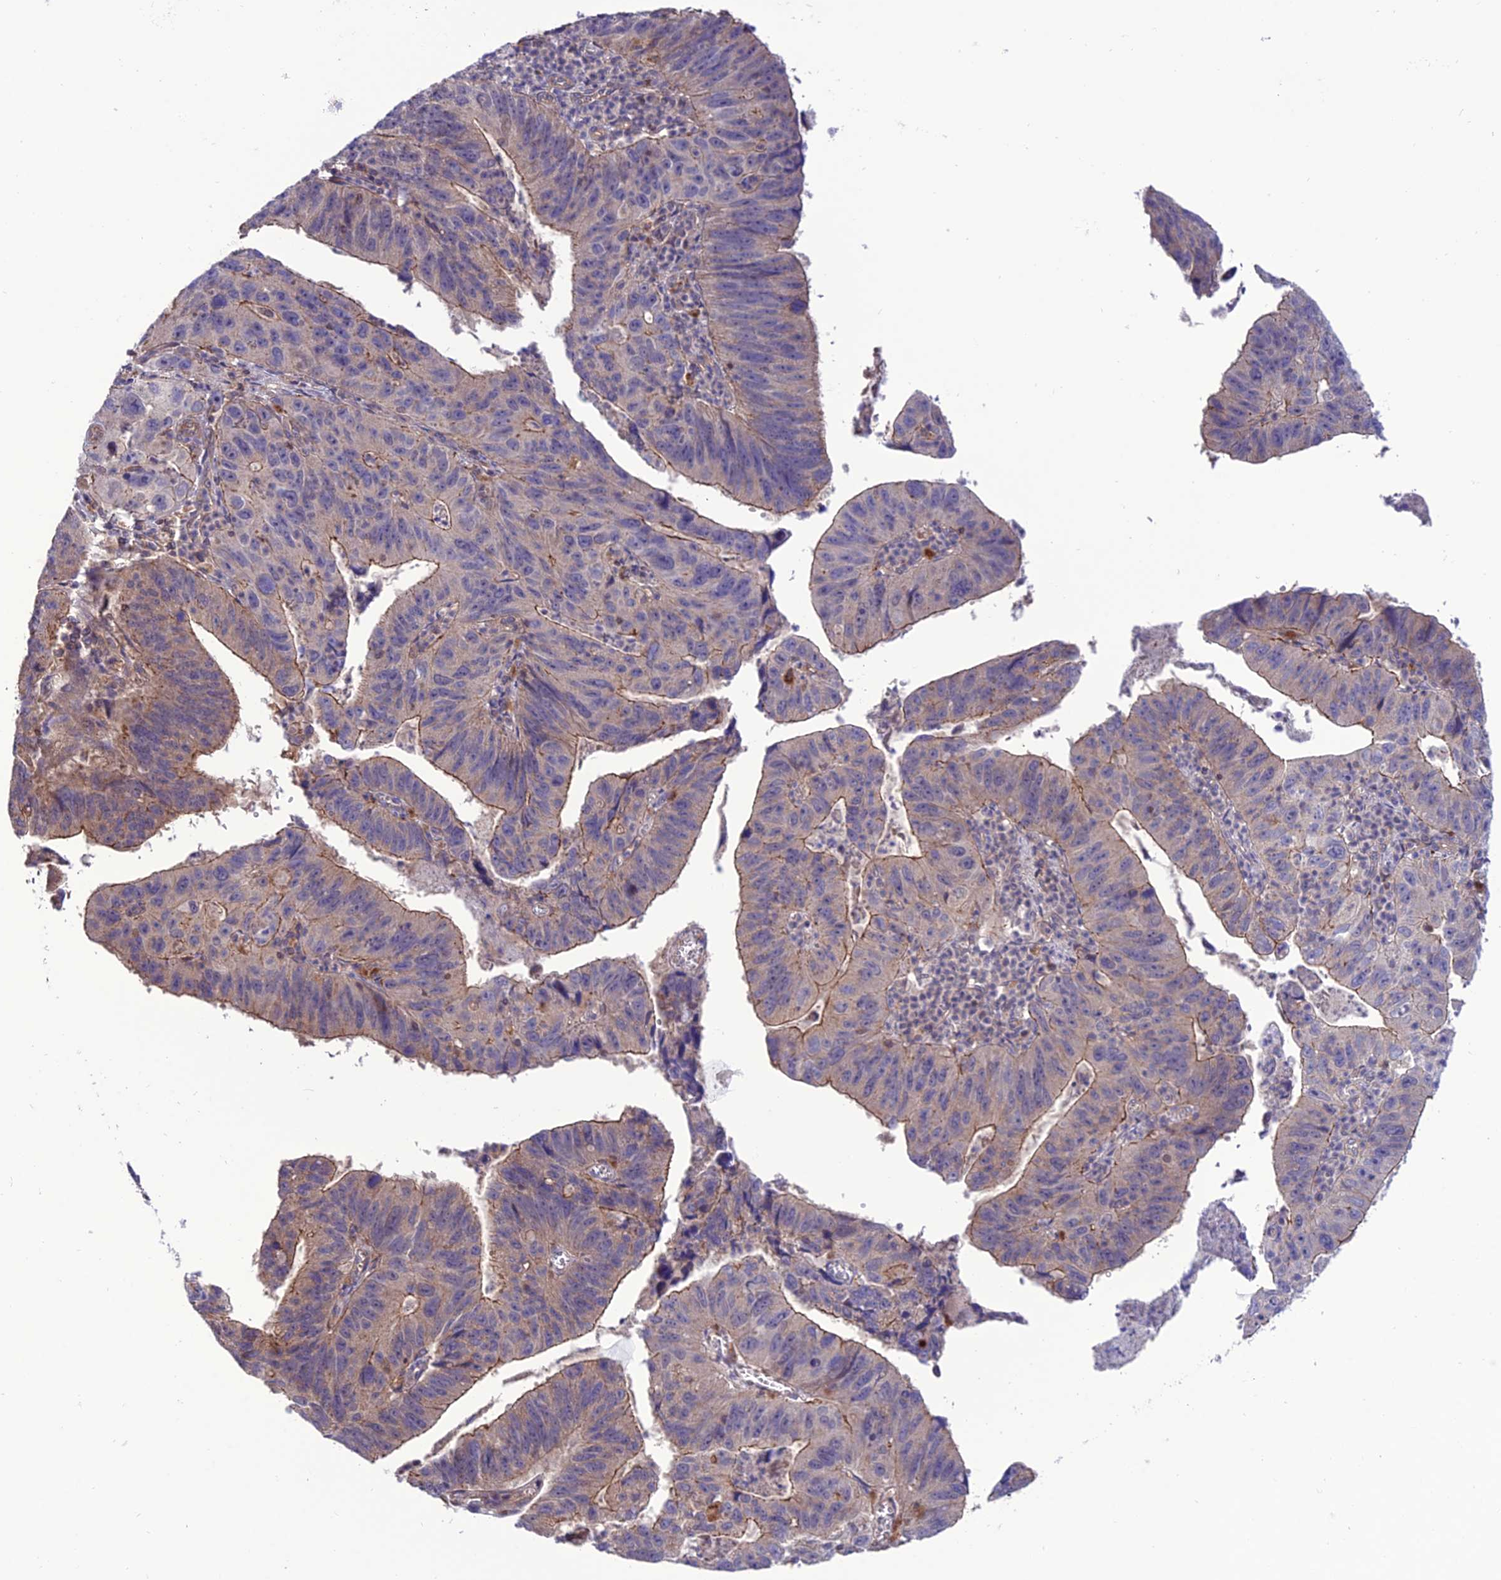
{"staining": {"intensity": "moderate", "quantity": "<25%", "location": "cytoplasmic/membranous"}, "tissue": "stomach cancer", "cell_type": "Tumor cells", "image_type": "cancer", "snomed": [{"axis": "morphology", "description": "Adenocarcinoma, NOS"}, {"axis": "topography", "description": "Stomach"}], "caption": "Protein expression analysis of stomach cancer displays moderate cytoplasmic/membranous positivity in about <25% of tumor cells.", "gene": "PPIL3", "patient": {"sex": "male", "age": 59}}